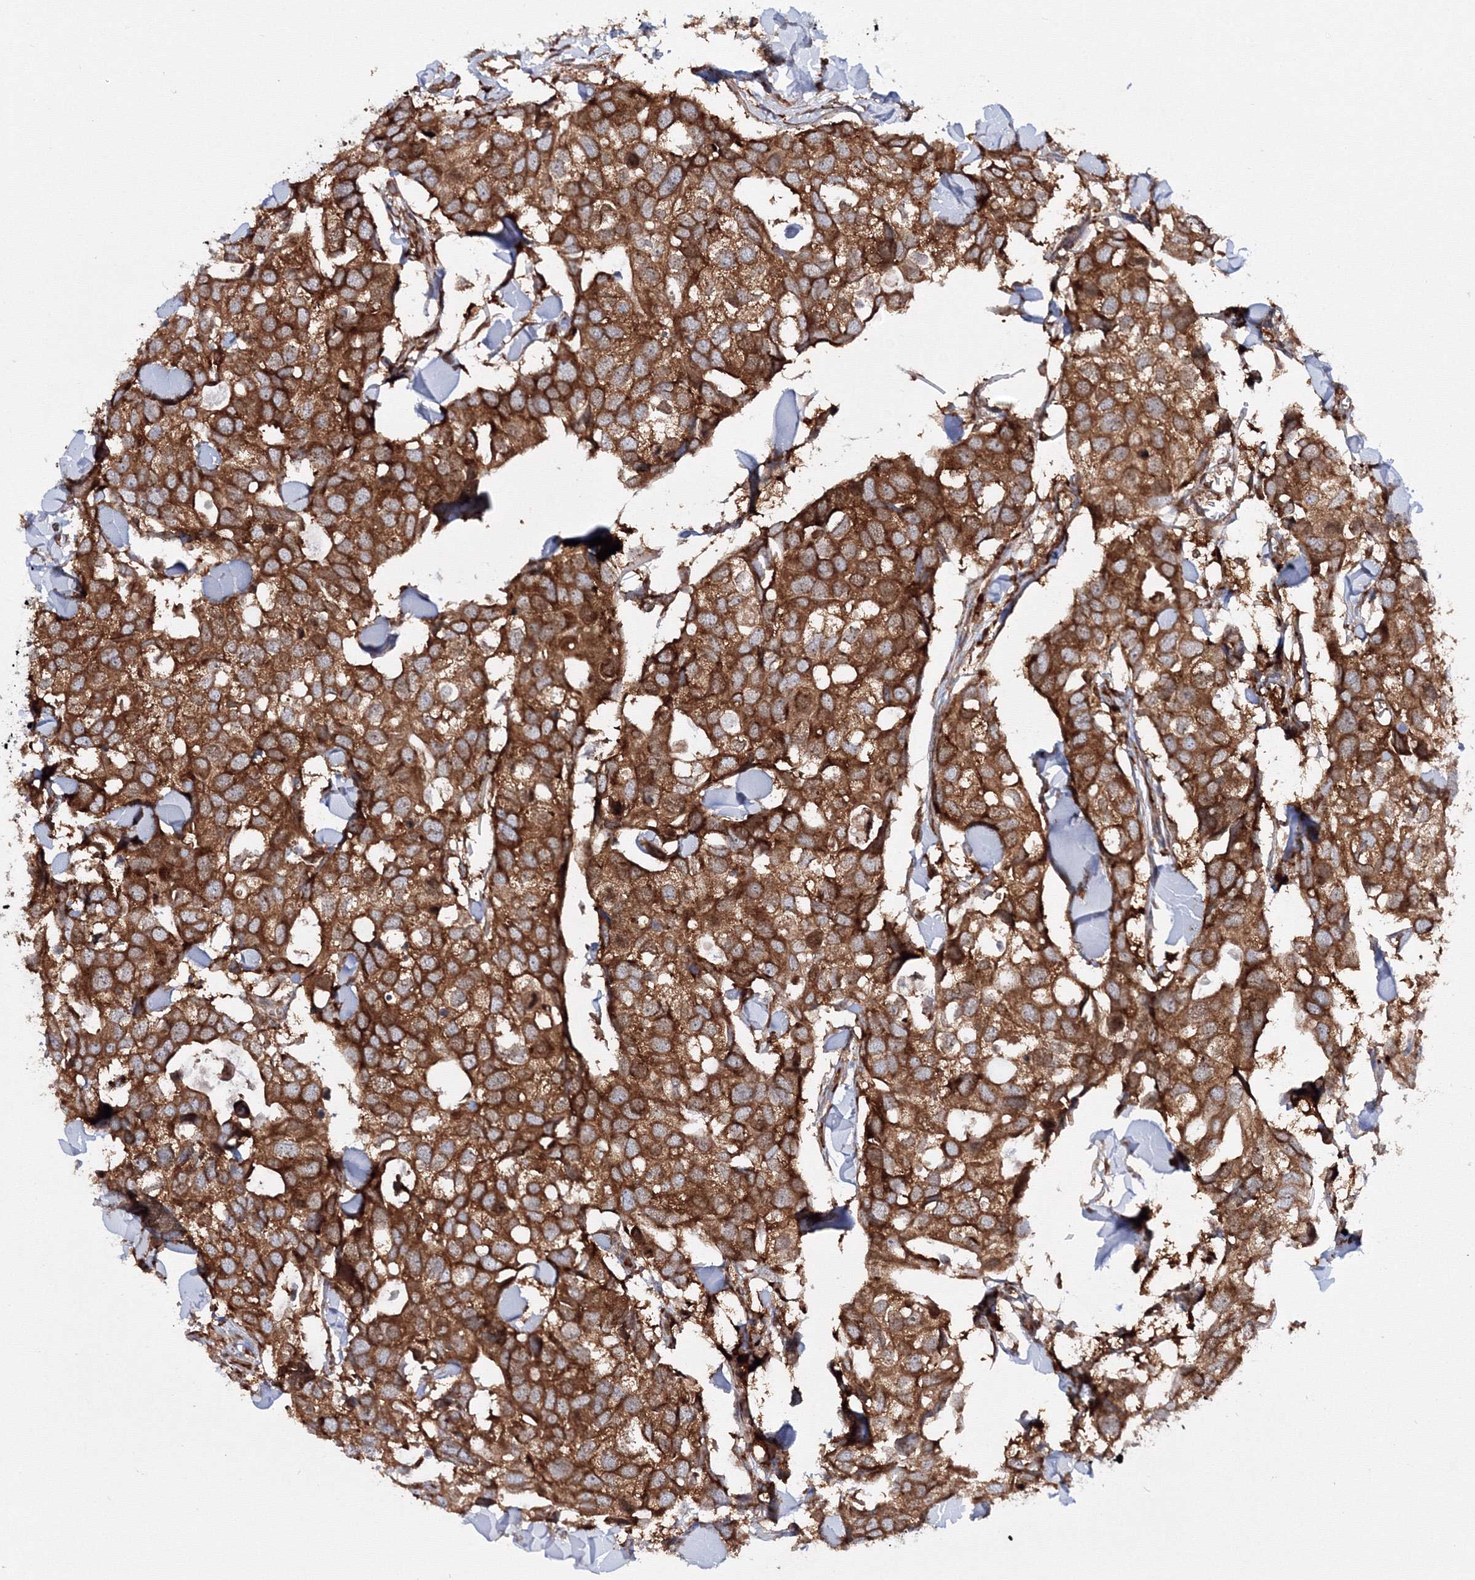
{"staining": {"intensity": "strong", "quantity": ">75%", "location": "cytoplasmic/membranous"}, "tissue": "breast cancer", "cell_type": "Tumor cells", "image_type": "cancer", "snomed": [{"axis": "morphology", "description": "Duct carcinoma"}, {"axis": "topography", "description": "Breast"}], "caption": "The photomicrograph demonstrates staining of breast infiltrating ductal carcinoma, revealing strong cytoplasmic/membranous protein positivity (brown color) within tumor cells.", "gene": "HARS1", "patient": {"sex": "female", "age": 83}}